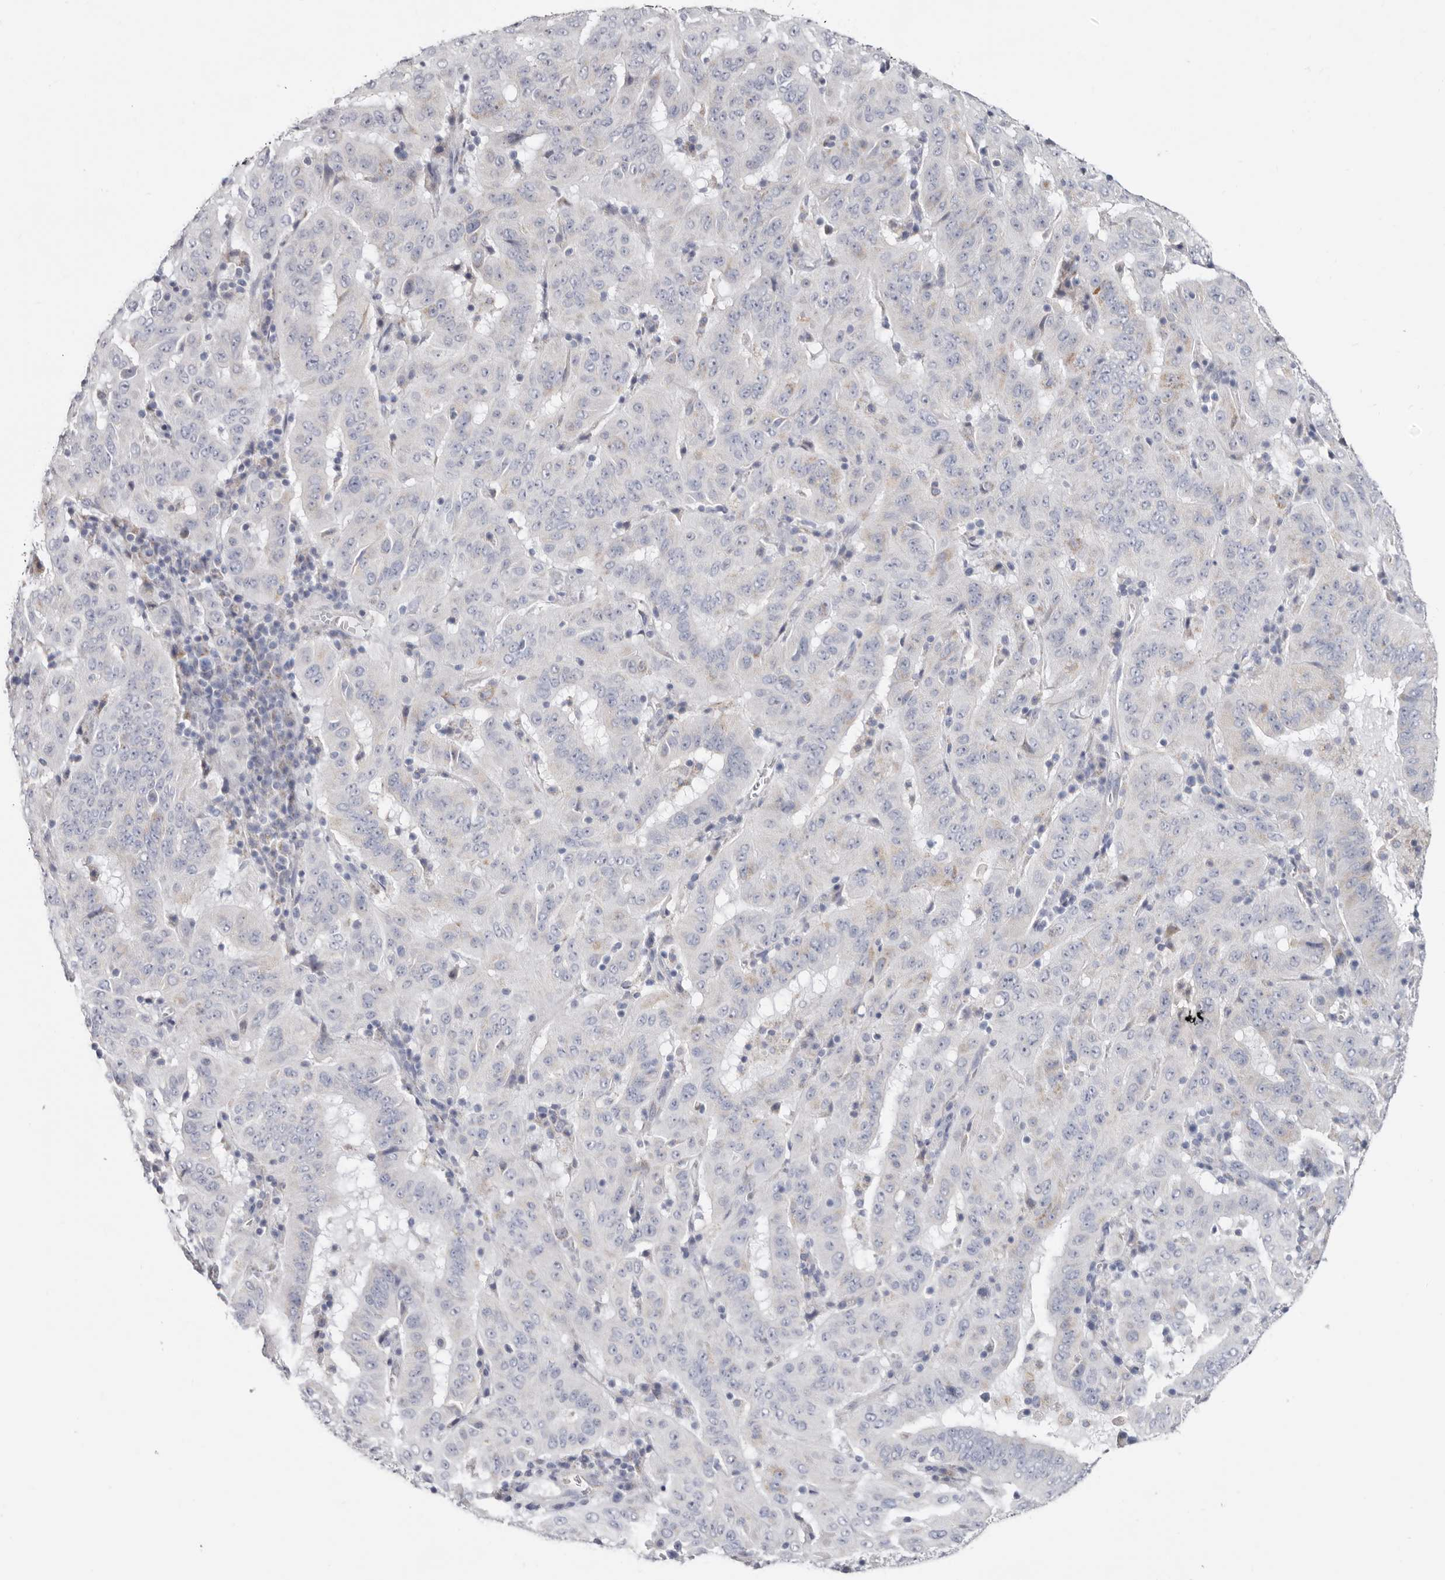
{"staining": {"intensity": "negative", "quantity": "none", "location": "none"}, "tissue": "pancreatic cancer", "cell_type": "Tumor cells", "image_type": "cancer", "snomed": [{"axis": "morphology", "description": "Adenocarcinoma, NOS"}, {"axis": "topography", "description": "Pancreas"}], "caption": "Protein analysis of pancreatic cancer (adenocarcinoma) displays no significant positivity in tumor cells.", "gene": "RSPO2", "patient": {"sex": "male", "age": 63}}